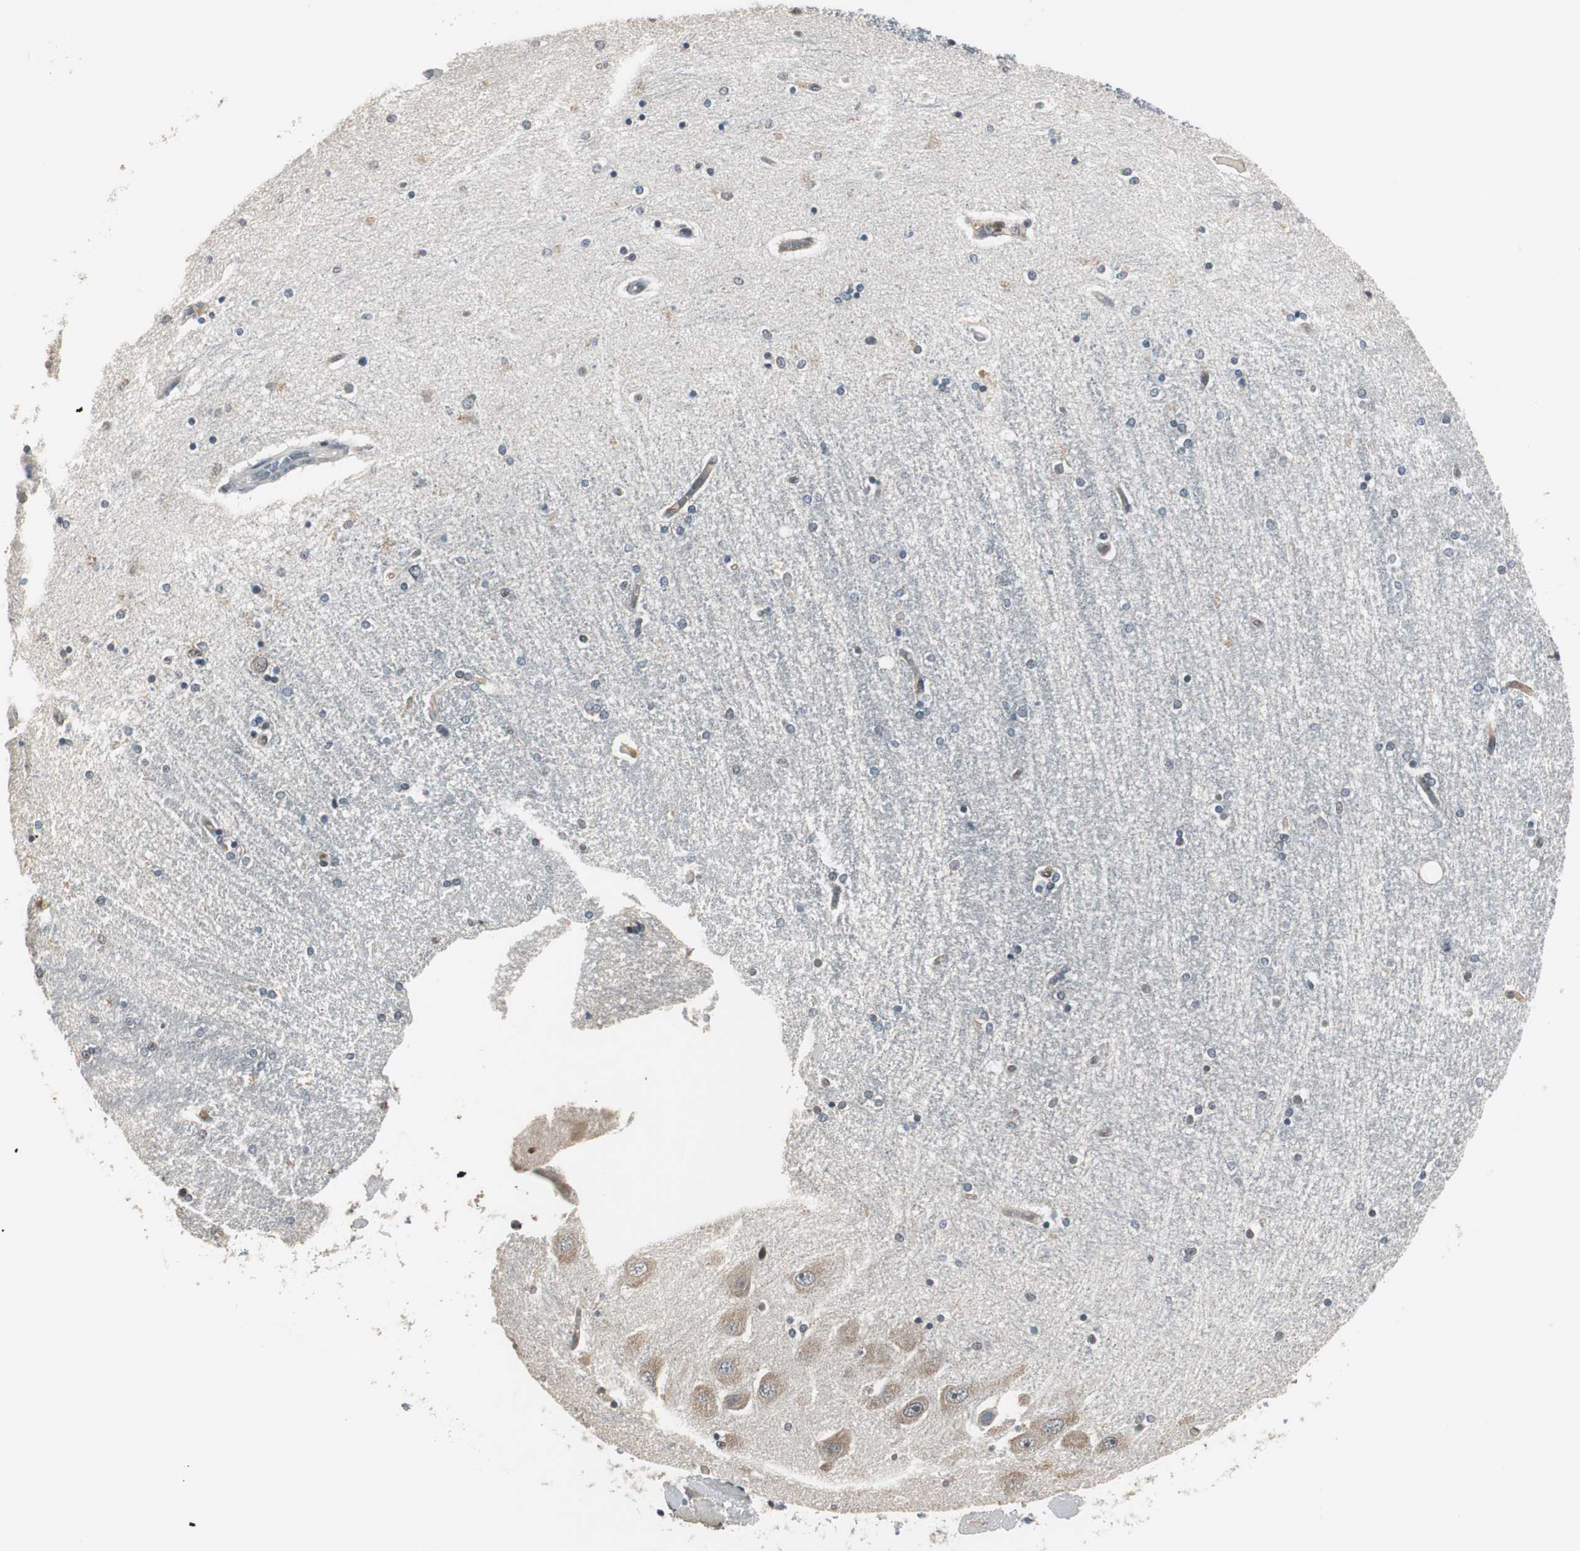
{"staining": {"intensity": "weak", "quantity": "<25%", "location": "cytoplasmic/membranous,nuclear"}, "tissue": "hippocampus", "cell_type": "Glial cells", "image_type": "normal", "snomed": [{"axis": "morphology", "description": "Normal tissue, NOS"}, {"axis": "topography", "description": "Hippocampus"}], "caption": "IHC histopathology image of normal hippocampus: human hippocampus stained with DAB displays no significant protein positivity in glial cells. (DAB (3,3'-diaminobenzidine) immunohistochemistry (IHC) with hematoxylin counter stain).", "gene": "MKX", "patient": {"sex": "female", "age": 54}}